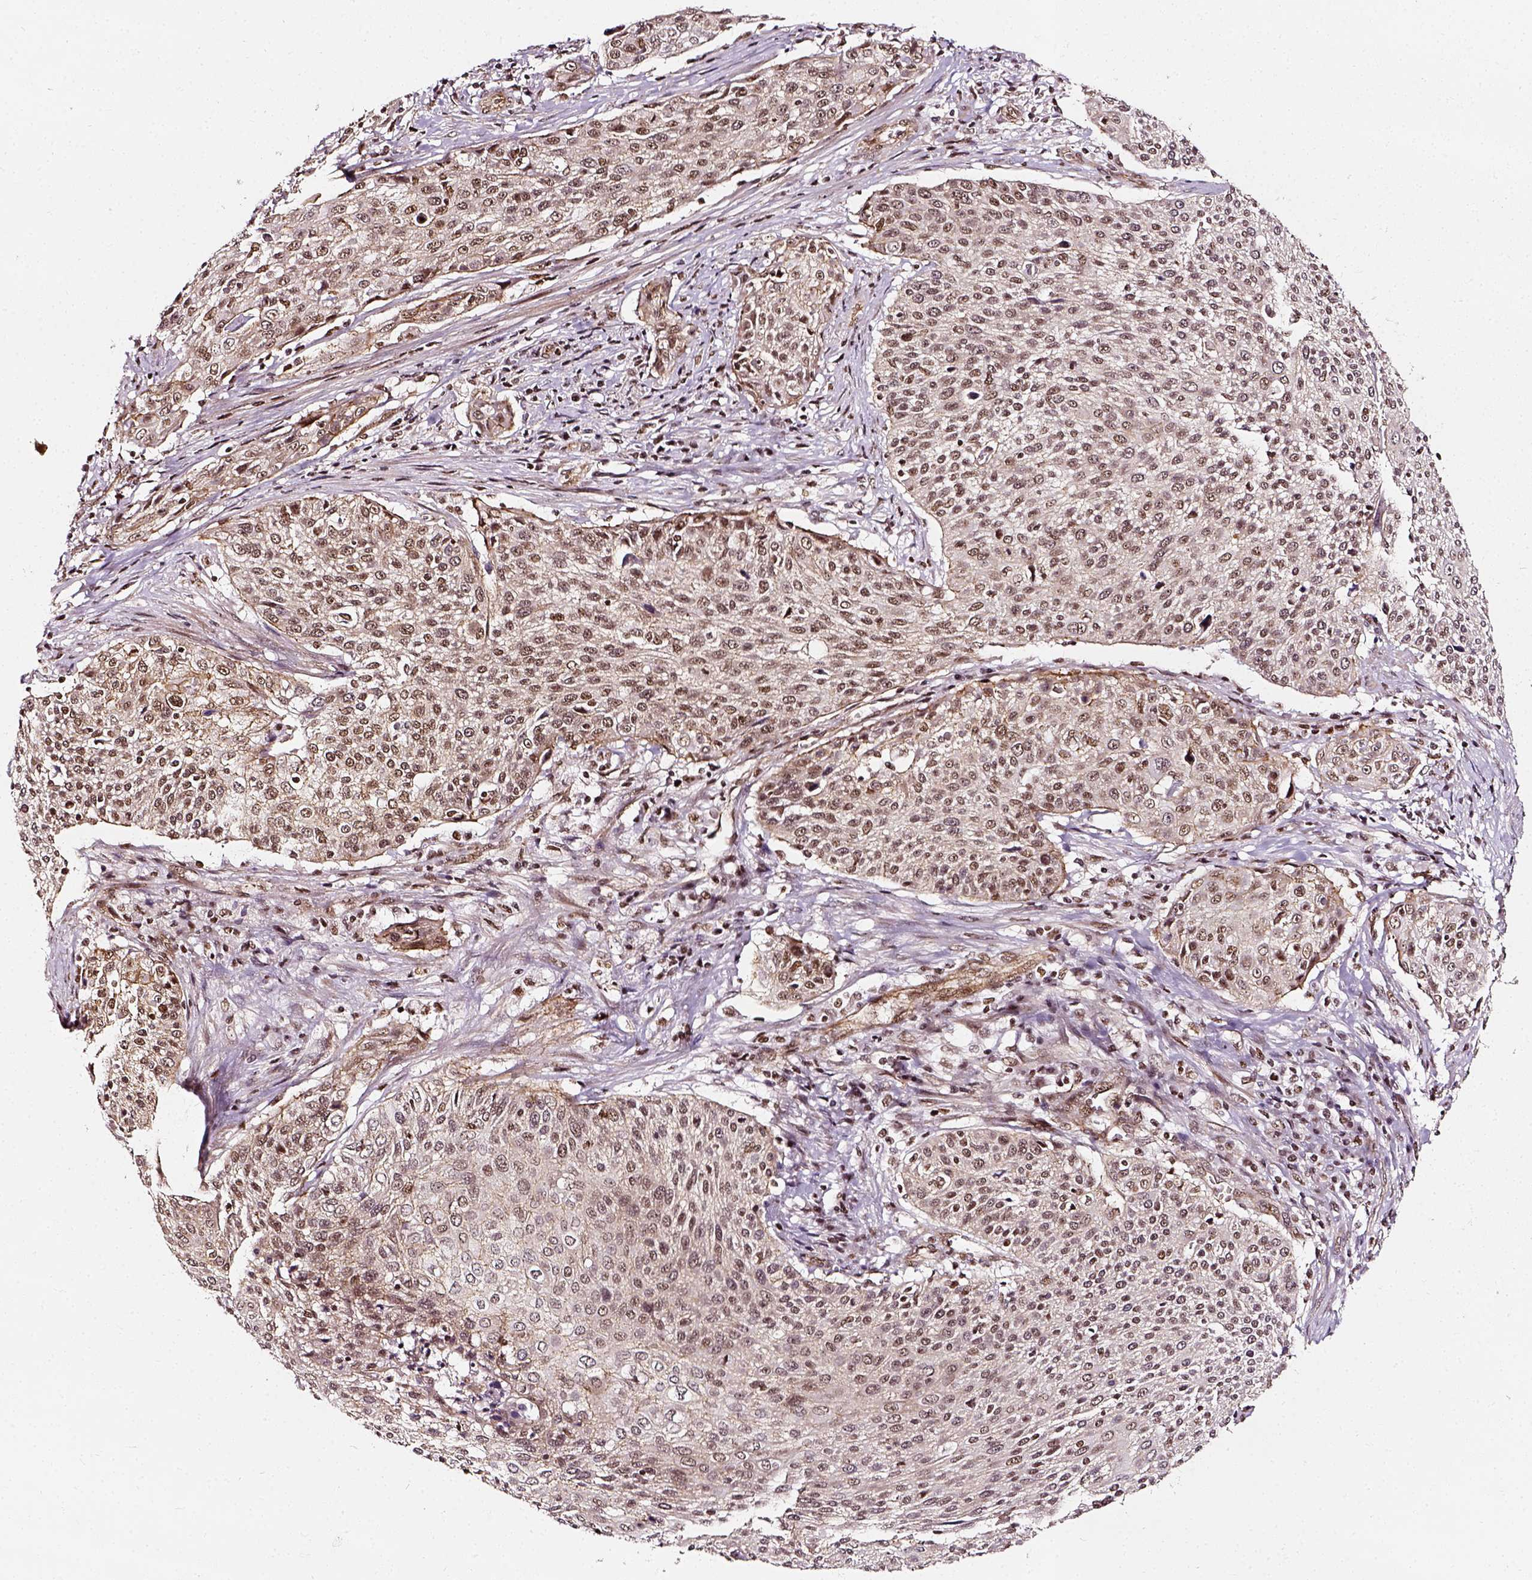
{"staining": {"intensity": "weak", "quantity": ">75%", "location": "nuclear"}, "tissue": "cervical cancer", "cell_type": "Tumor cells", "image_type": "cancer", "snomed": [{"axis": "morphology", "description": "Squamous cell carcinoma, NOS"}, {"axis": "topography", "description": "Cervix"}], "caption": "The immunohistochemical stain labels weak nuclear staining in tumor cells of cervical squamous cell carcinoma tissue.", "gene": "NACC1", "patient": {"sex": "female", "age": 31}}